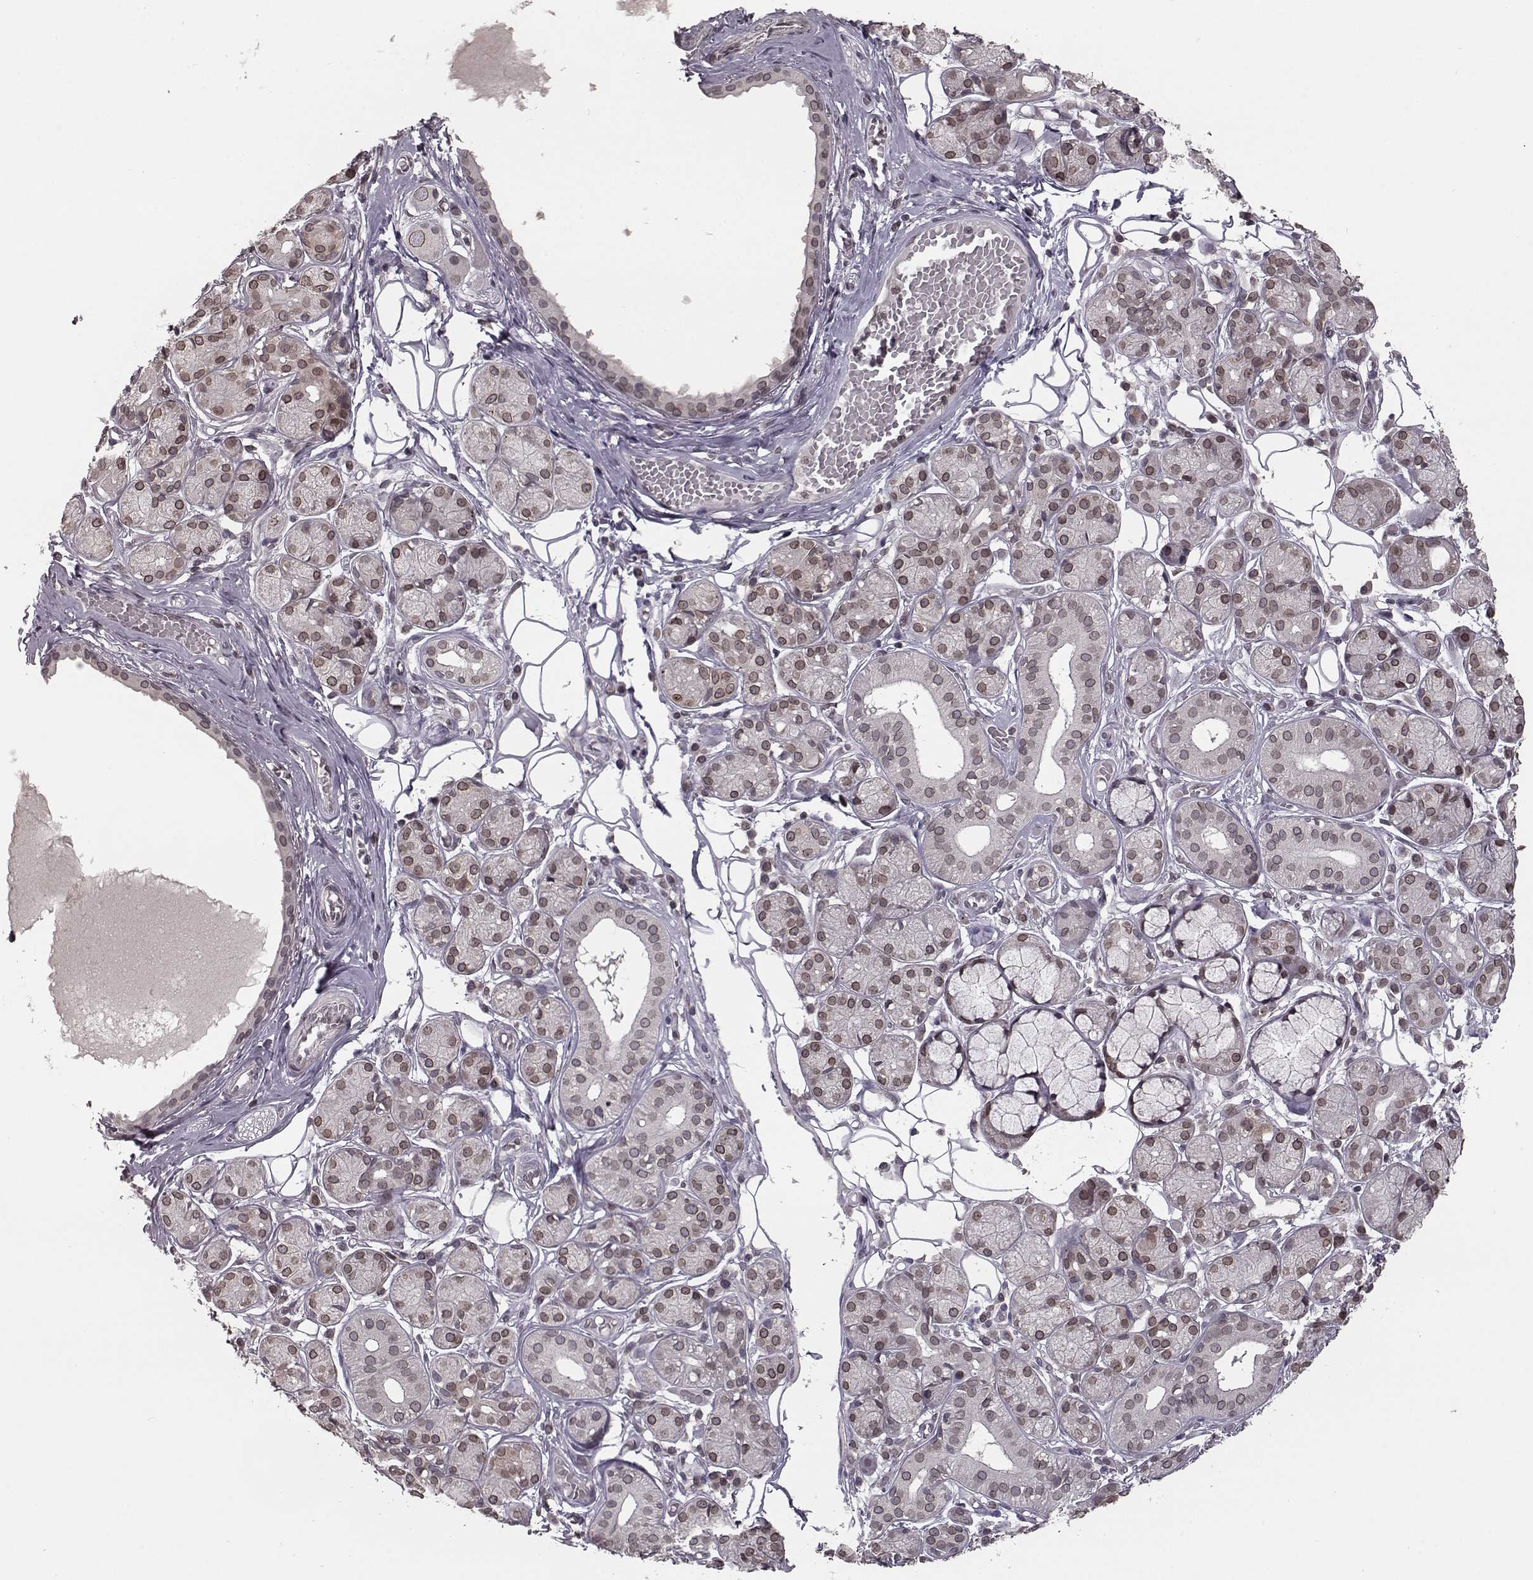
{"staining": {"intensity": "moderate", "quantity": ">75%", "location": "cytoplasmic/membranous,nuclear"}, "tissue": "salivary gland", "cell_type": "Glandular cells", "image_type": "normal", "snomed": [{"axis": "morphology", "description": "Normal tissue, NOS"}, {"axis": "topography", "description": "Salivary gland"}, {"axis": "topography", "description": "Peripheral nerve tissue"}], "caption": "The image exhibits staining of benign salivary gland, revealing moderate cytoplasmic/membranous,nuclear protein expression (brown color) within glandular cells. Immunohistochemistry stains the protein of interest in brown and the nuclei are stained blue.", "gene": "NUP37", "patient": {"sex": "male", "age": 71}}